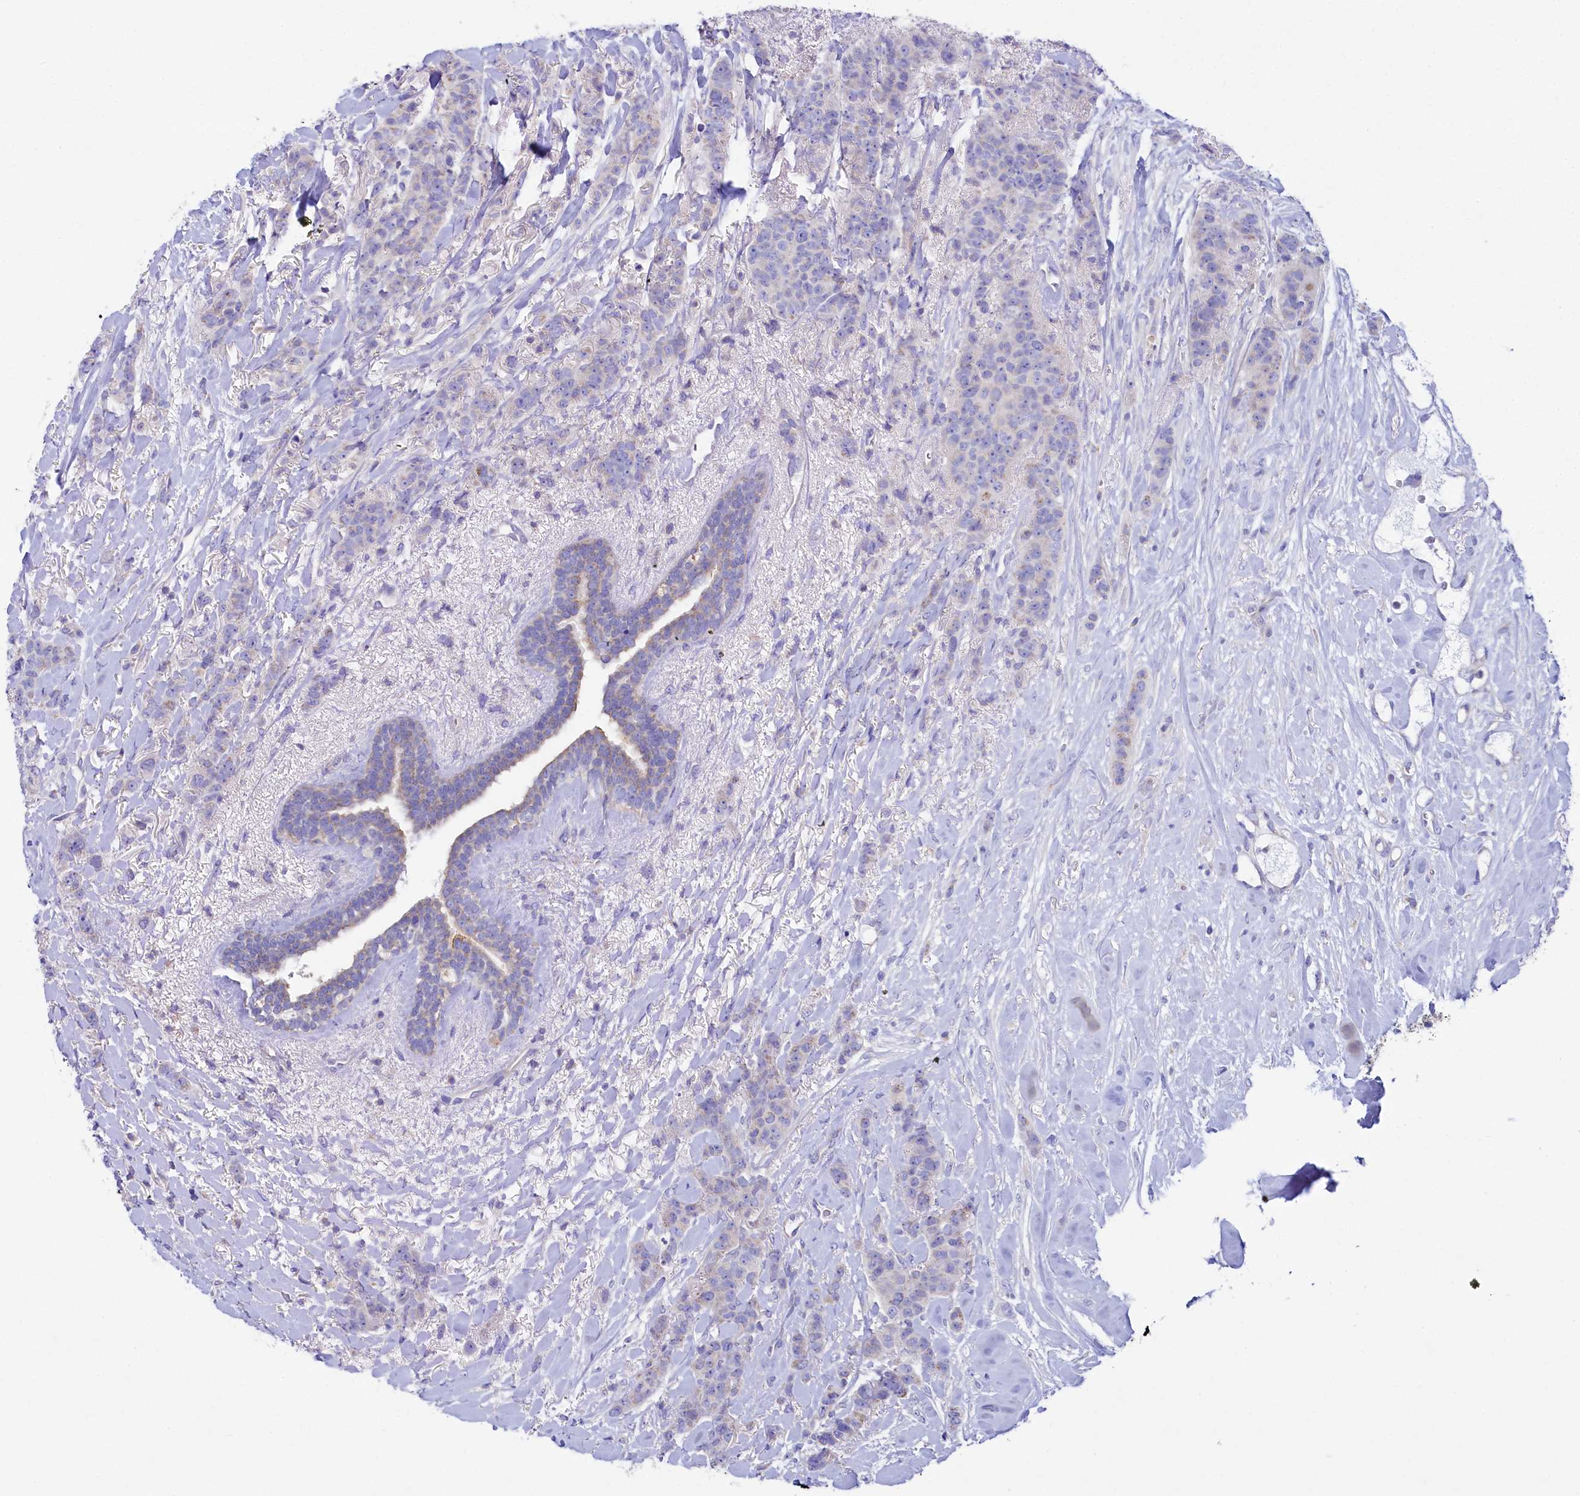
{"staining": {"intensity": "negative", "quantity": "none", "location": "none"}, "tissue": "breast cancer", "cell_type": "Tumor cells", "image_type": "cancer", "snomed": [{"axis": "morphology", "description": "Duct carcinoma"}, {"axis": "topography", "description": "Breast"}], "caption": "This is an immunohistochemistry (IHC) photomicrograph of invasive ductal carcinoma (breast). There is no staining in tumor cells.", "gene": "VPS26B", "patient": {"sex": "female", "age": 40}}